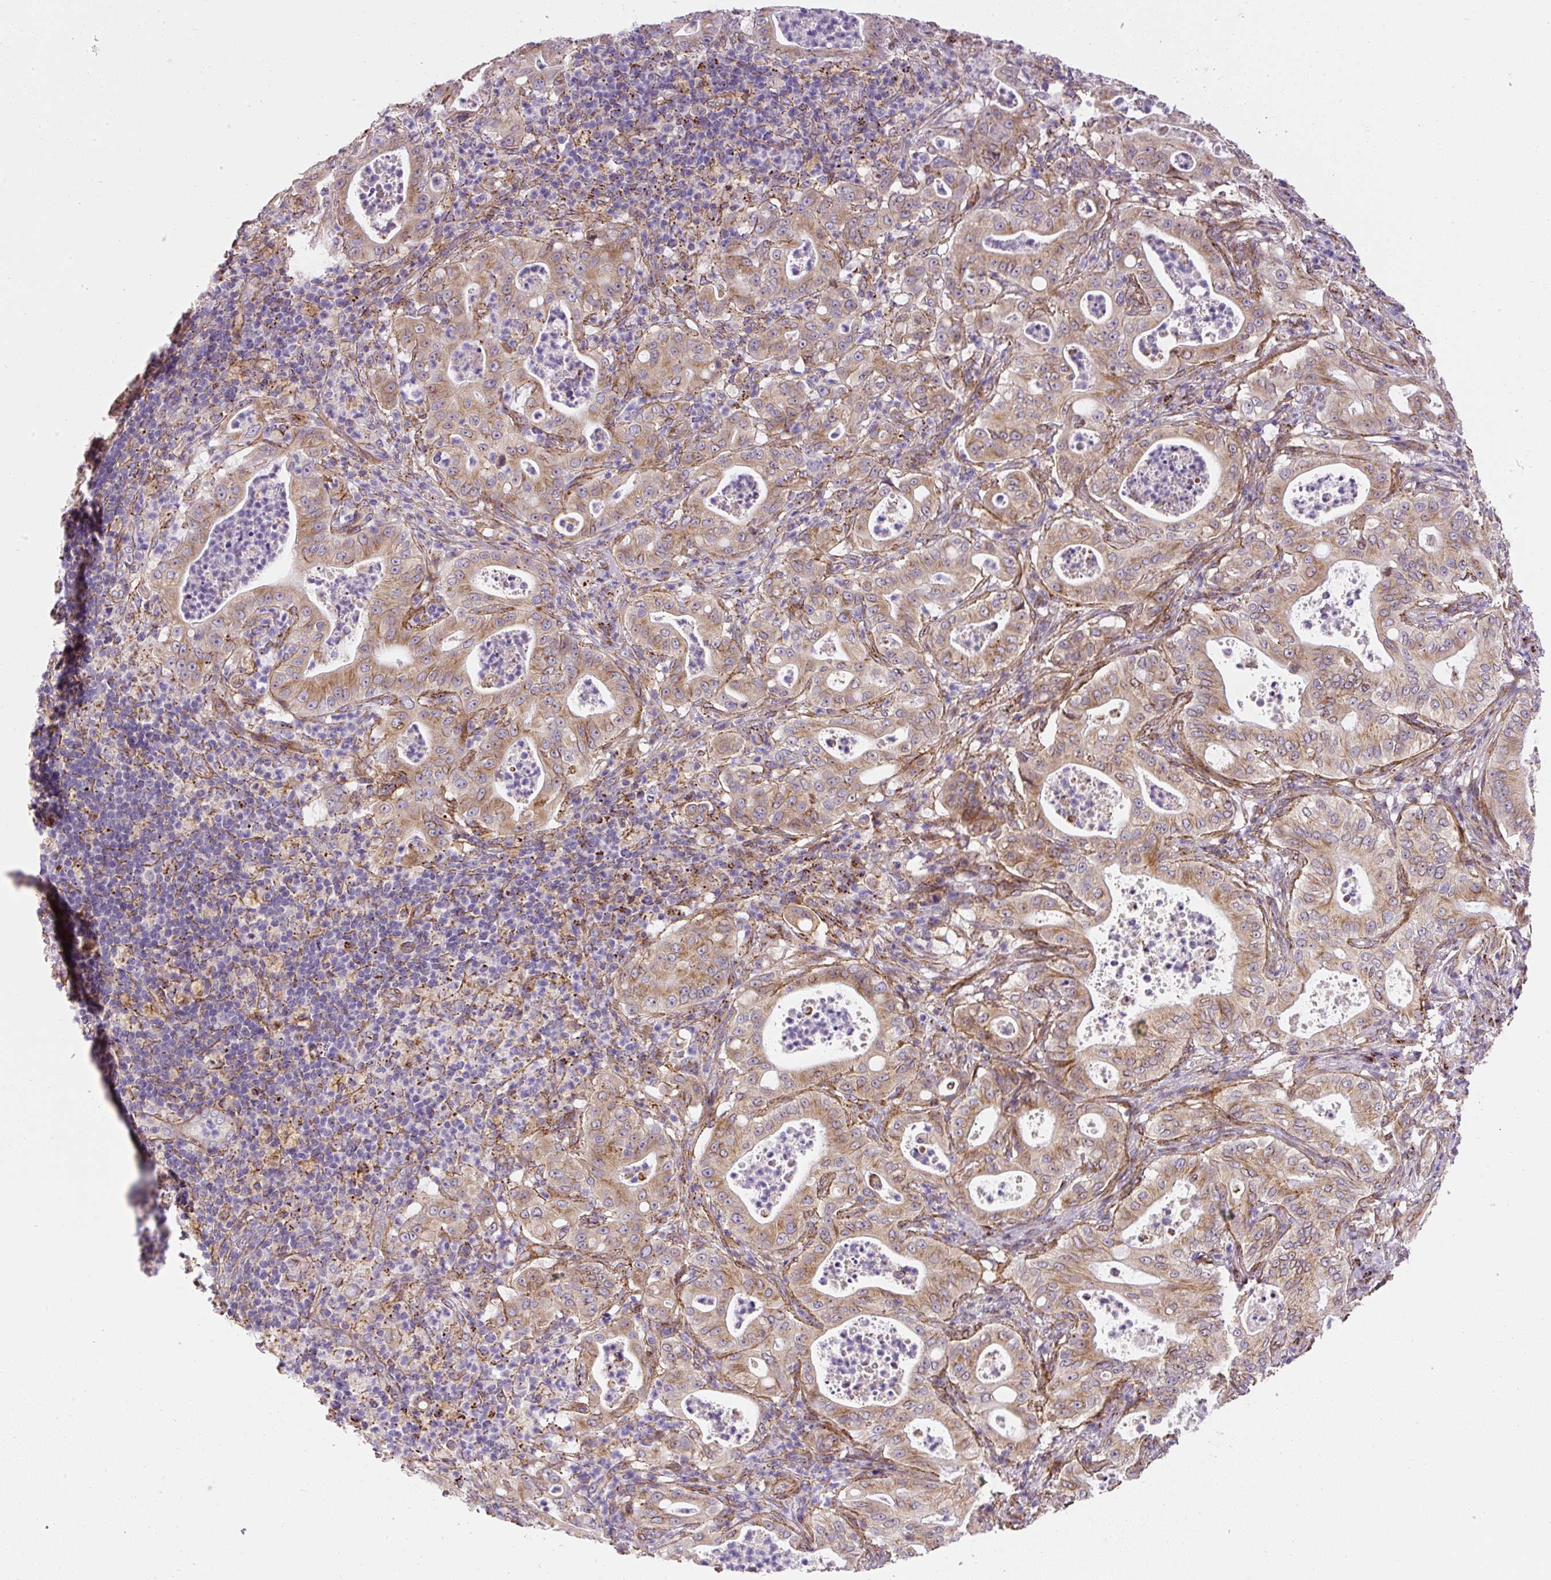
{"staining": {"intensity": "moderate", "quantity": ">75%", "location": "cytoplasmic/membranous"}, "tissue": "pancreatic cancer", "cell_type": "Tumor cells", "image_type": "cancer", "snomed": [{"axis": "morphology", "description": "Adenocarcinoma, NOS"}, {"axis": "topography", "description": "Pancreas"}], "caption": "Protein staining displays moderate cytoplasmic/membranous staining in about >75% of tumor cells in pancreatic cancer (adenocarcinoma). (DAB (3,3'-diaminobenzidine) = brown stain, brightfield microscopy at high magnification).", "gene": "RNF170", "patient": {"sex": "male", "age": 71}}